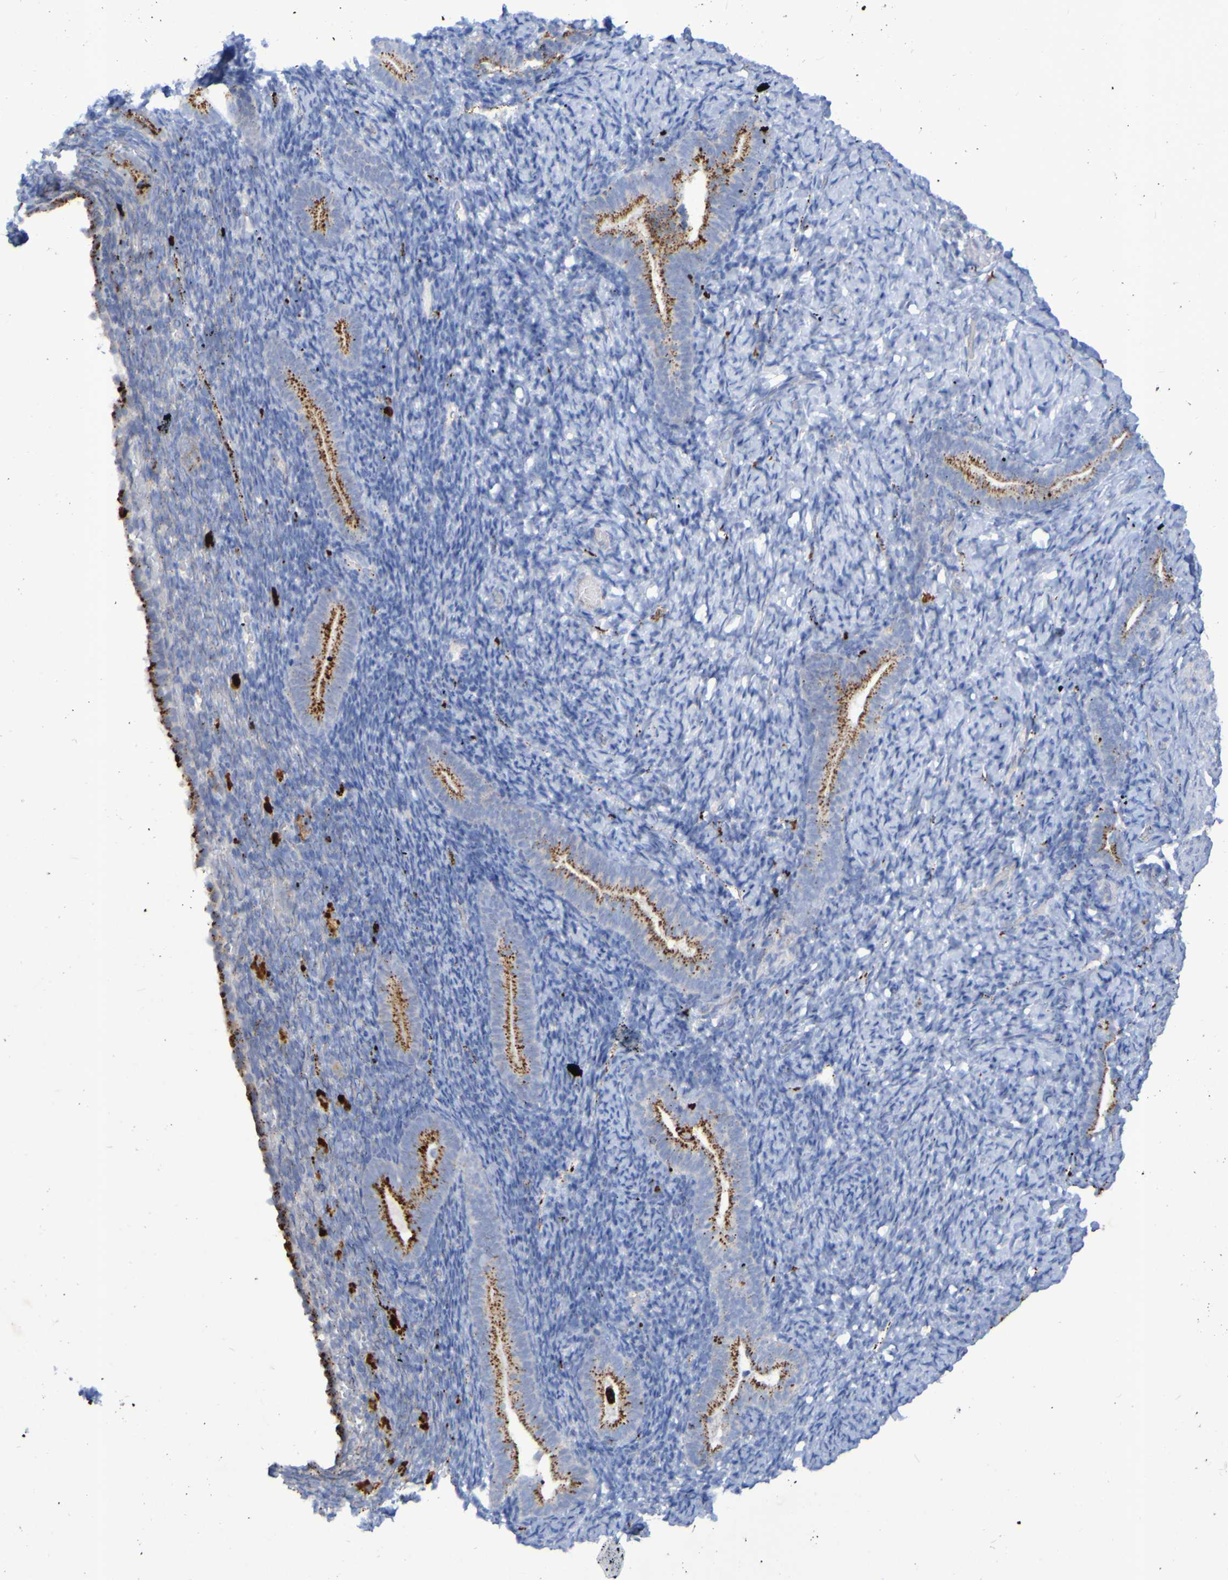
{"staining": {"intensity": "strong", "quantity": "<25%", "location": "cytoplasmic/membranous"}, "tissue": "endometrium", "cell_type": "Cells in endometrial stroma", "image_type": "normal", "snomed": [{"axis": "morphology", "description": "Normal tissue, NOS"}, {"axis": "topography", "description": "Endometrium"}], "caption": "Protein staining of benign endometrium demonstrates strong cytoplasmic/membranous expression in approximately <25% of cells in endometrial stroma. (IHC, brightfield microscopy, high magnification).", "gene": "TPH1", "patient": {"sex": "female", "age": 51}}